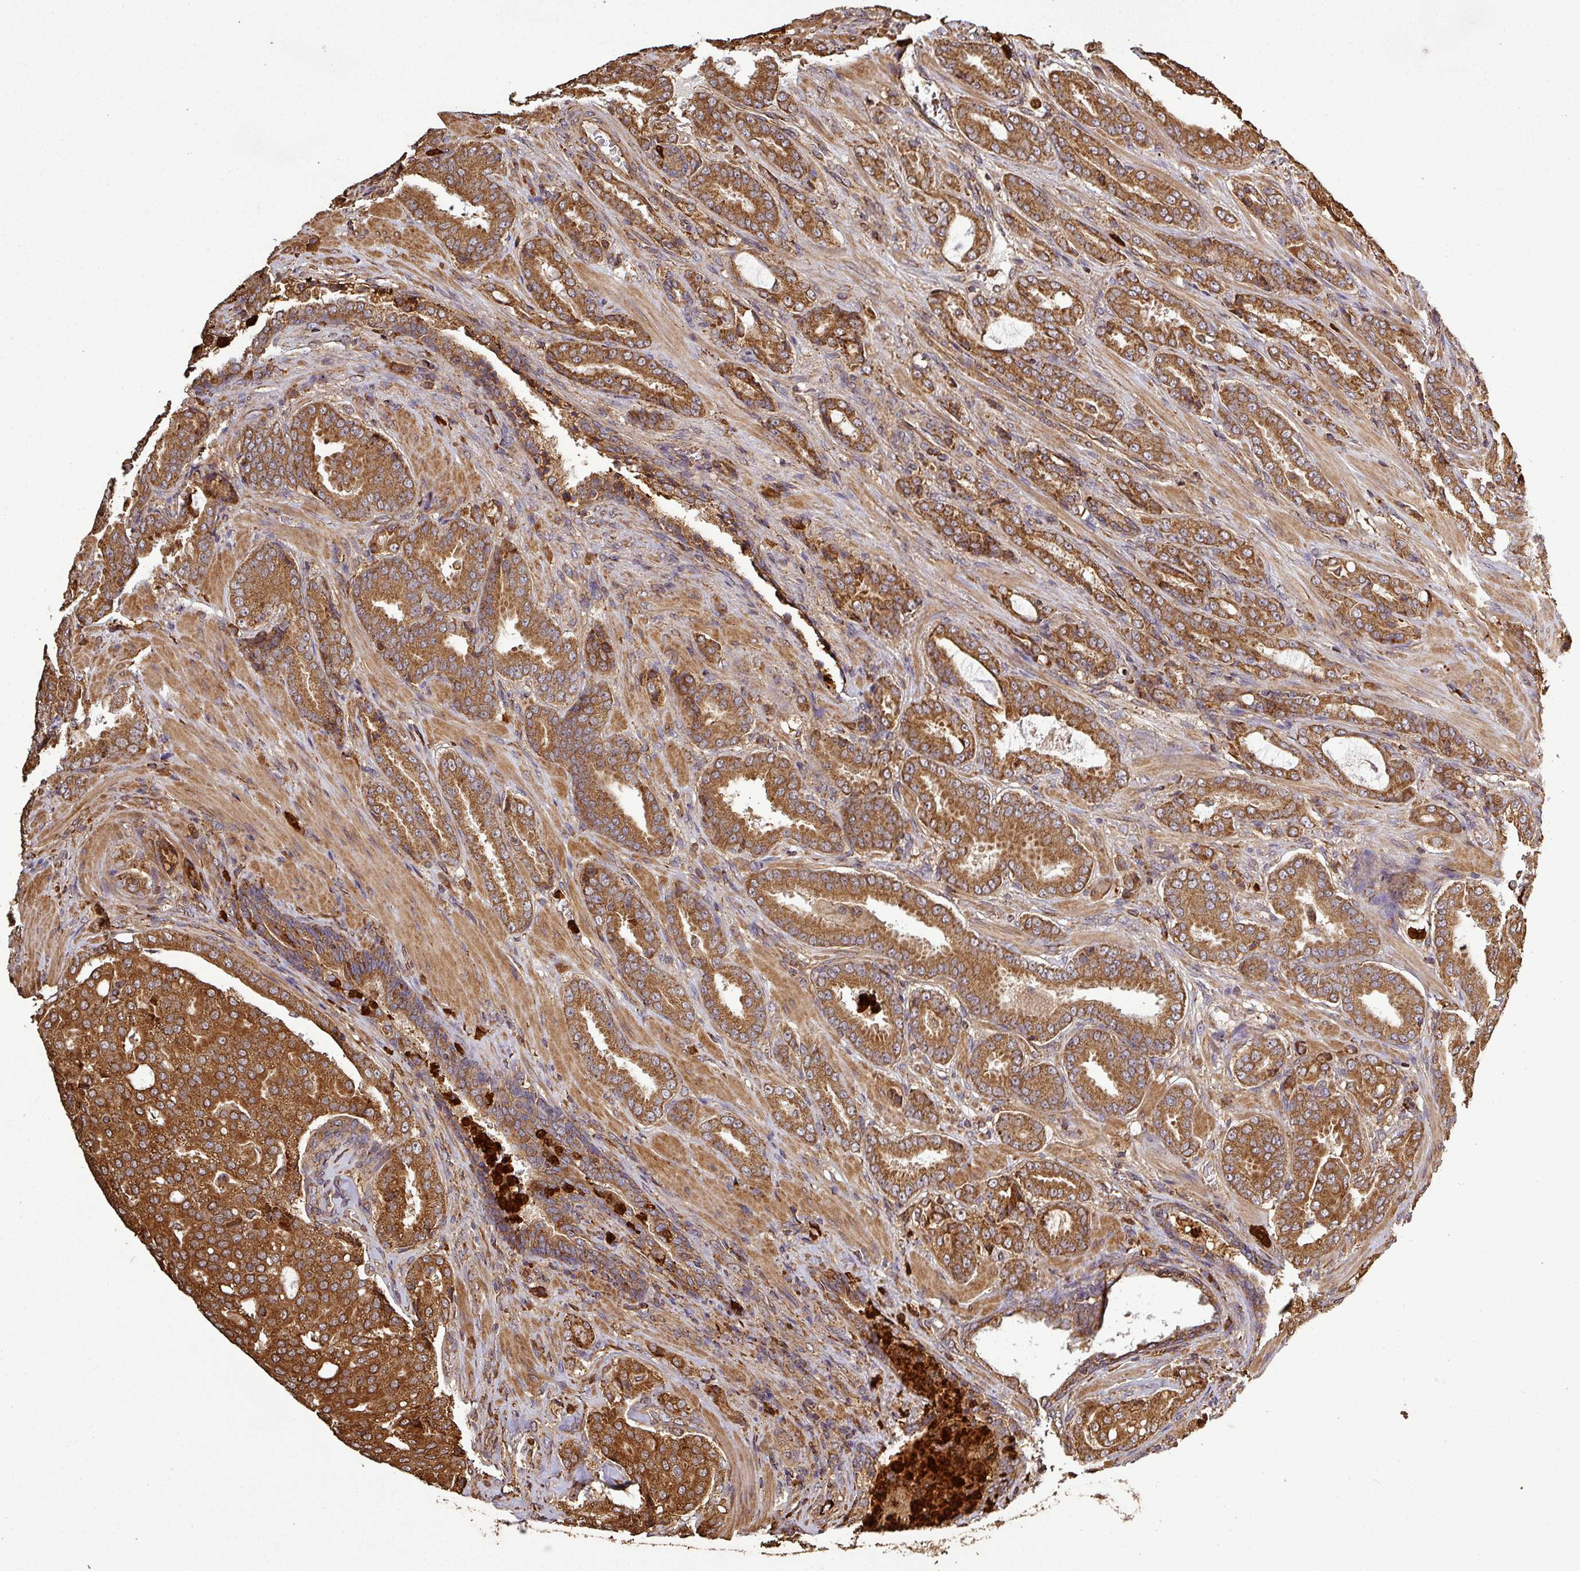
{"staining": {"intensity": "strong", "quantity": ">75%", "location": "cytoplasmic/membranous"}, "tissue": "prostate cancer", "cell_type": "Tumor cells", "image_type": "cancer", "snomed": [{"axis": "morphology", "description": "Adenocarcinoma, High grade"}, {"axis": "topography", "description": "Prostate"}], "caption": "The micrograph reveals staining of prostate adenocarcinoma (high-grade), revealing strong cytoplasmic/membranous protein staining (brown color) within tumor cells.", "gene": "PLEKHM1", "patient": {"sex": "male", "age": 68}}